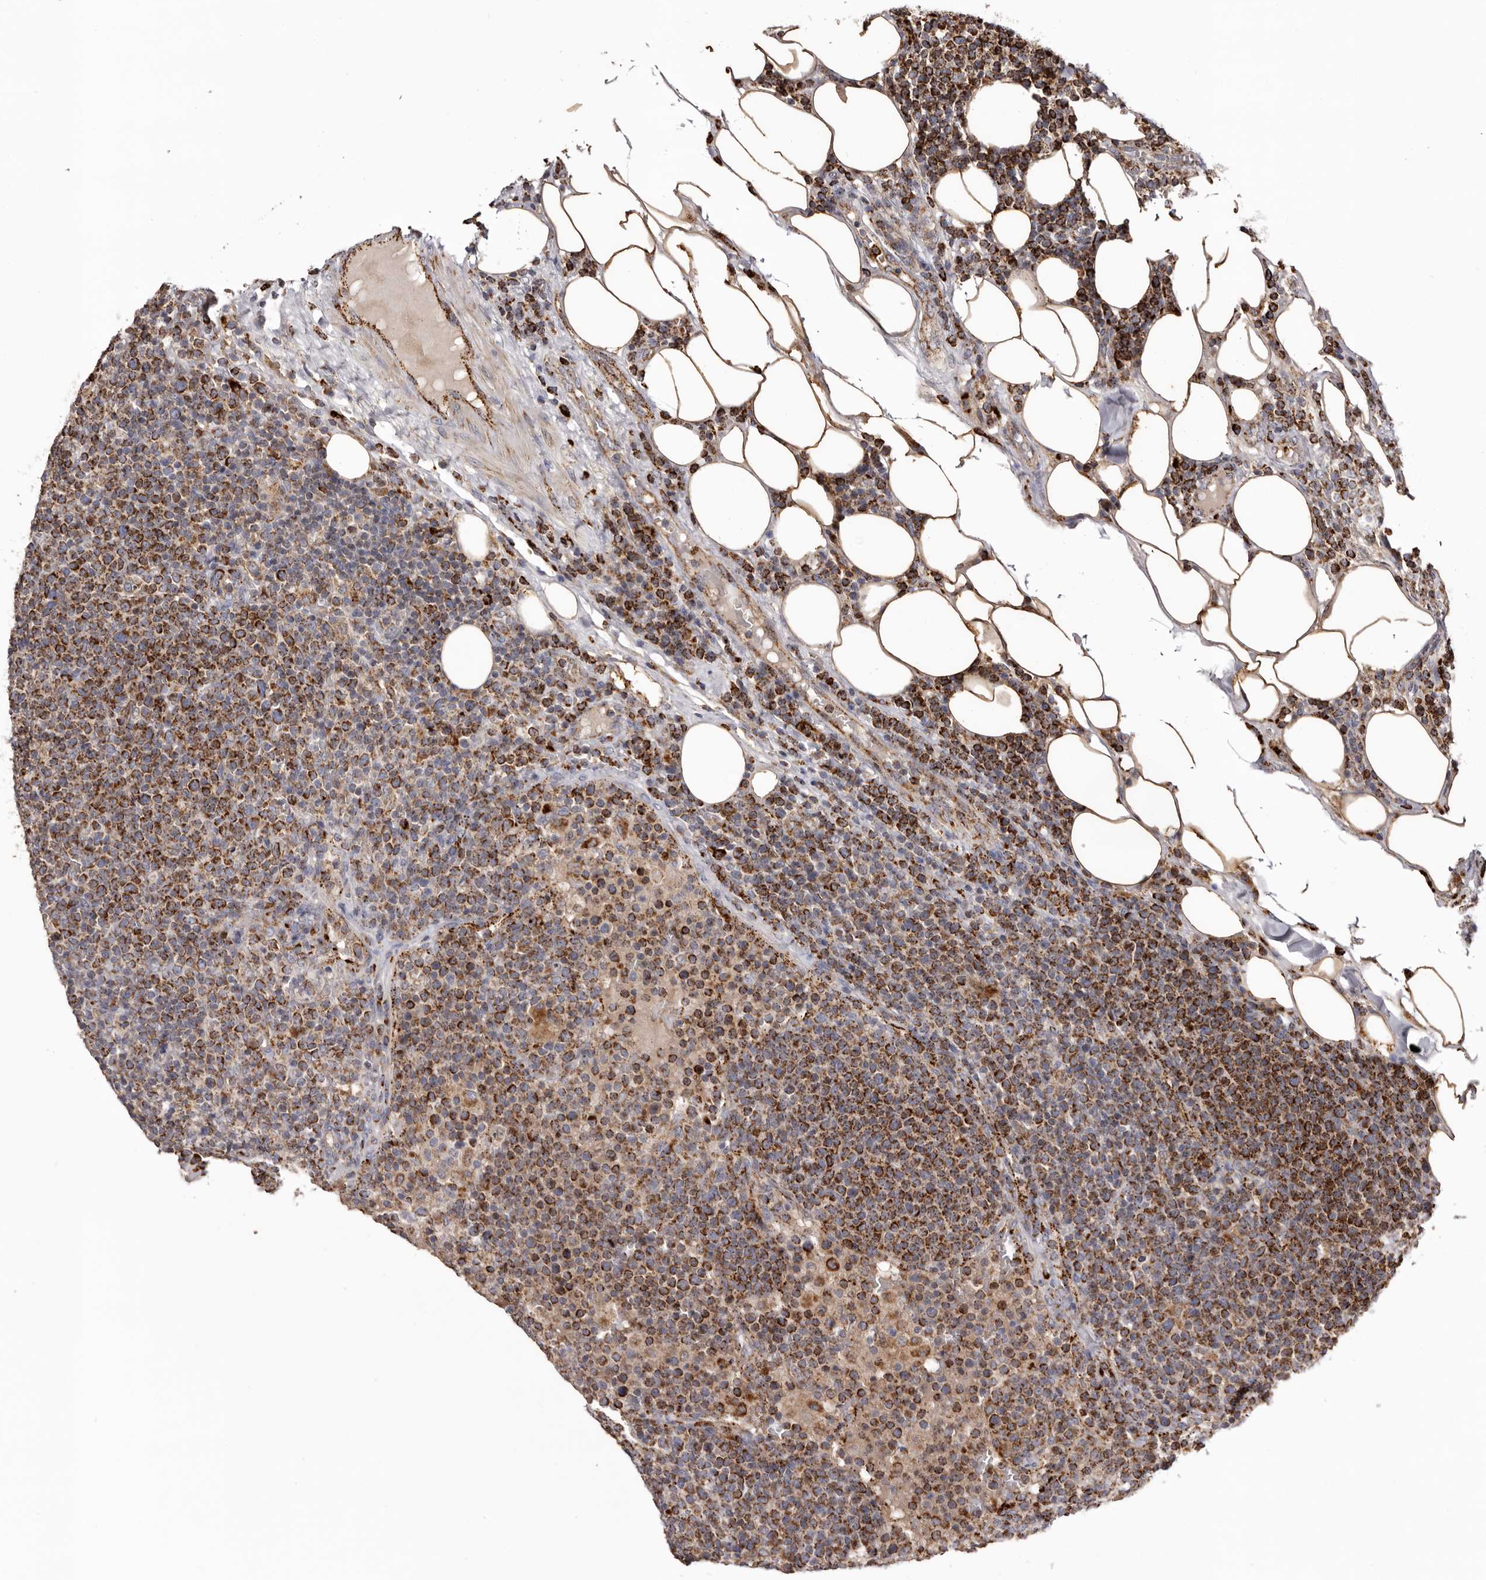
{"staining": {"intensity": "strong", "quantity": "25%-75%", "location": "cytoplasmic/membranous"}, "tissue": "lymphoma", "cell_type": "Tumor cells", "image_type": "cancer", "snomed": [{"axis": "morphology", "description": "Malignant lymphoma, non-Hodgkin's type, High grade"}, {"axis": "topography", "description": "Lymph node"}], "caption": "Approximately 25%-75% of tumor cells in human lymphoma exhibit strong cytoplasmic/membranous protein staining as visualized by brown immunohistochemical staining.", "gene": "MECR", "patient": {"sex": "male", "age": 61}}